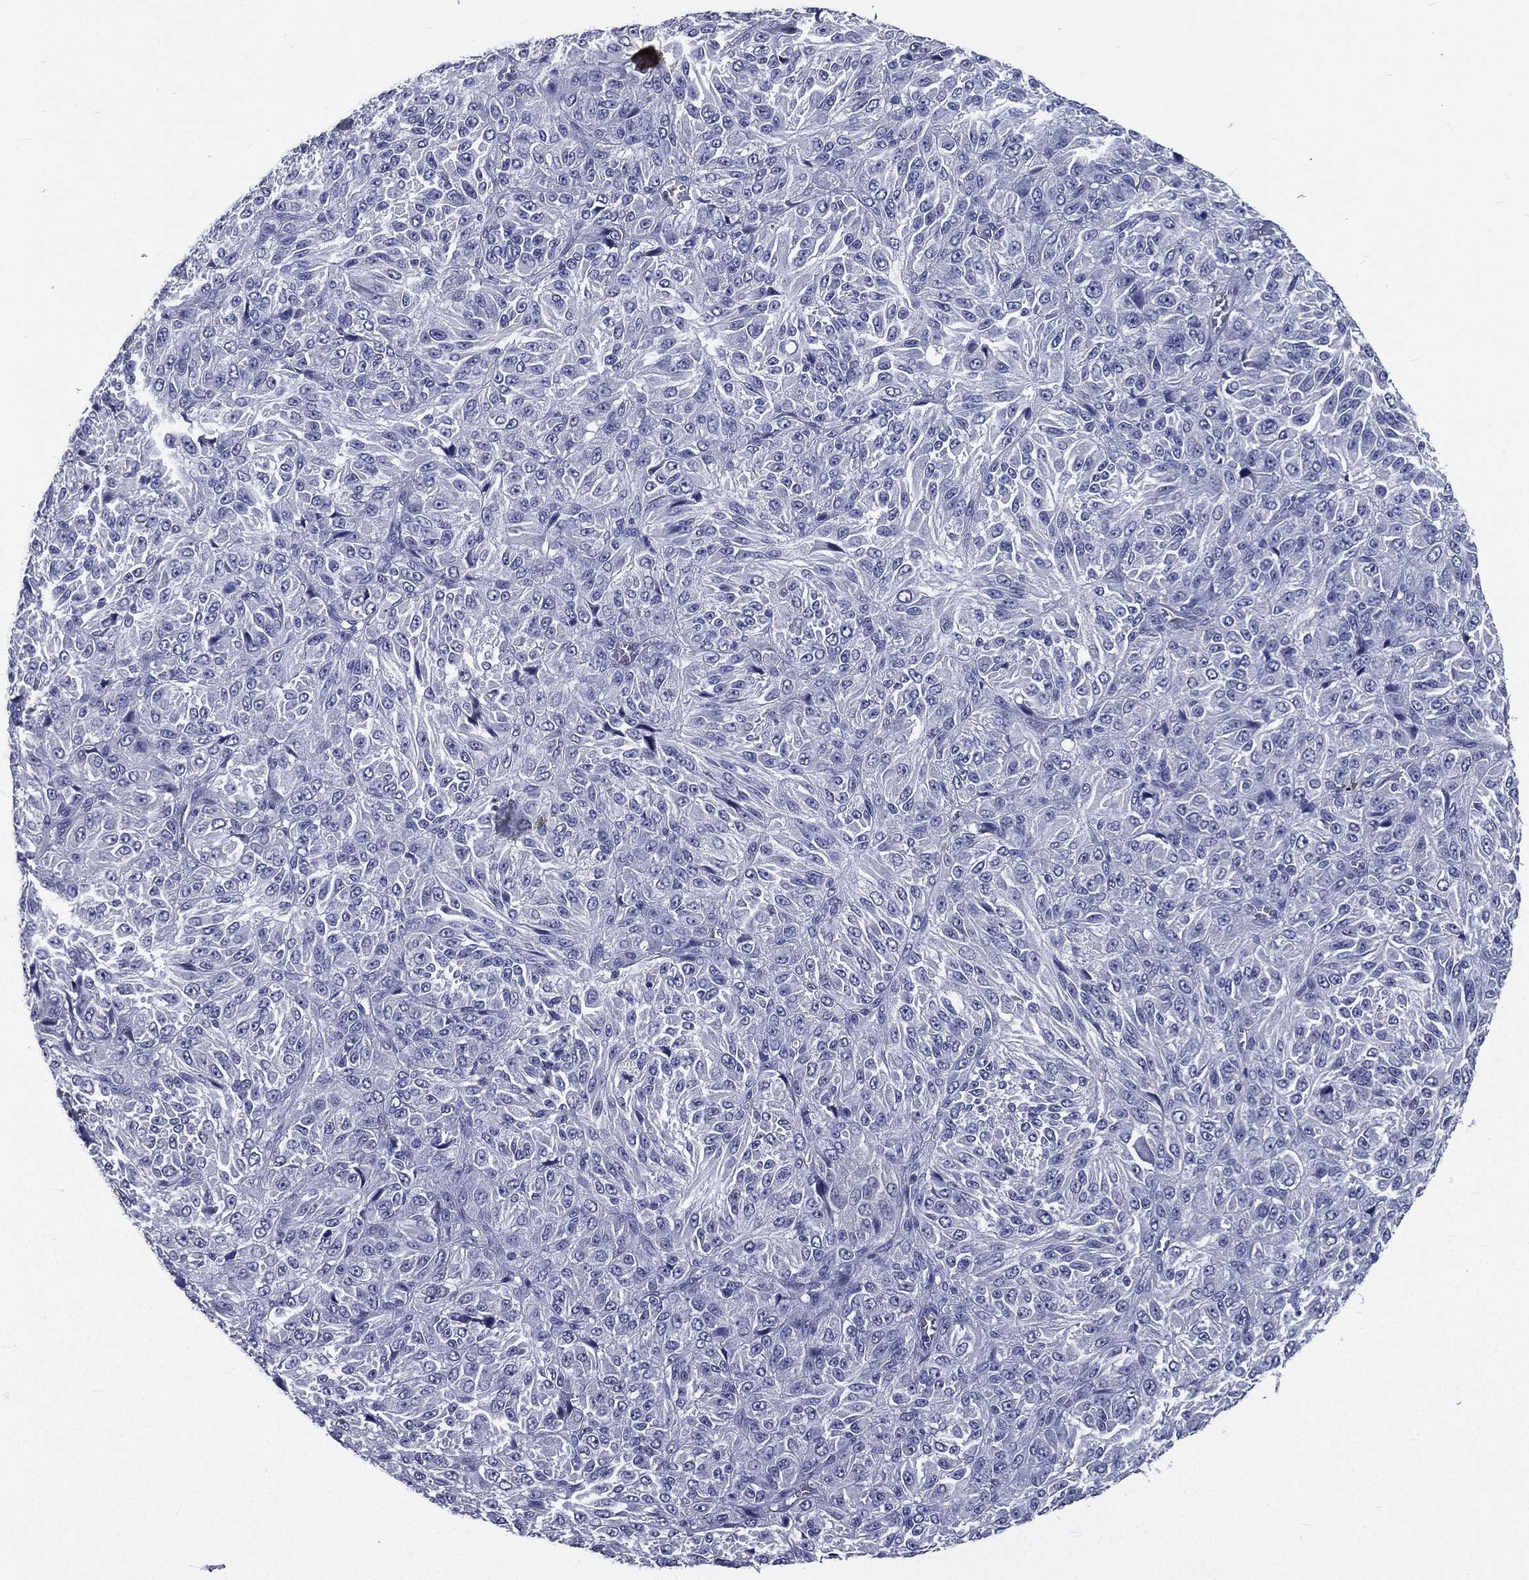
{"staining": {"intensity": "negative", "quantity": "none", "location": "none"}, "tissue": "melanoma", "cell_type": "Tumor cells", "image_type": "cancer", "snomed": [{"axis": "morphology", "description": "Malignant melanoma, Metastatic site"}, {"axis": "topography", "description": "Brain"}], "caption": "The image shows no significant staining in tumor cells of malignant melanoma (metastatic site).", "gene": "IFT27", "patient": {"sex": "female", "age": 56}}